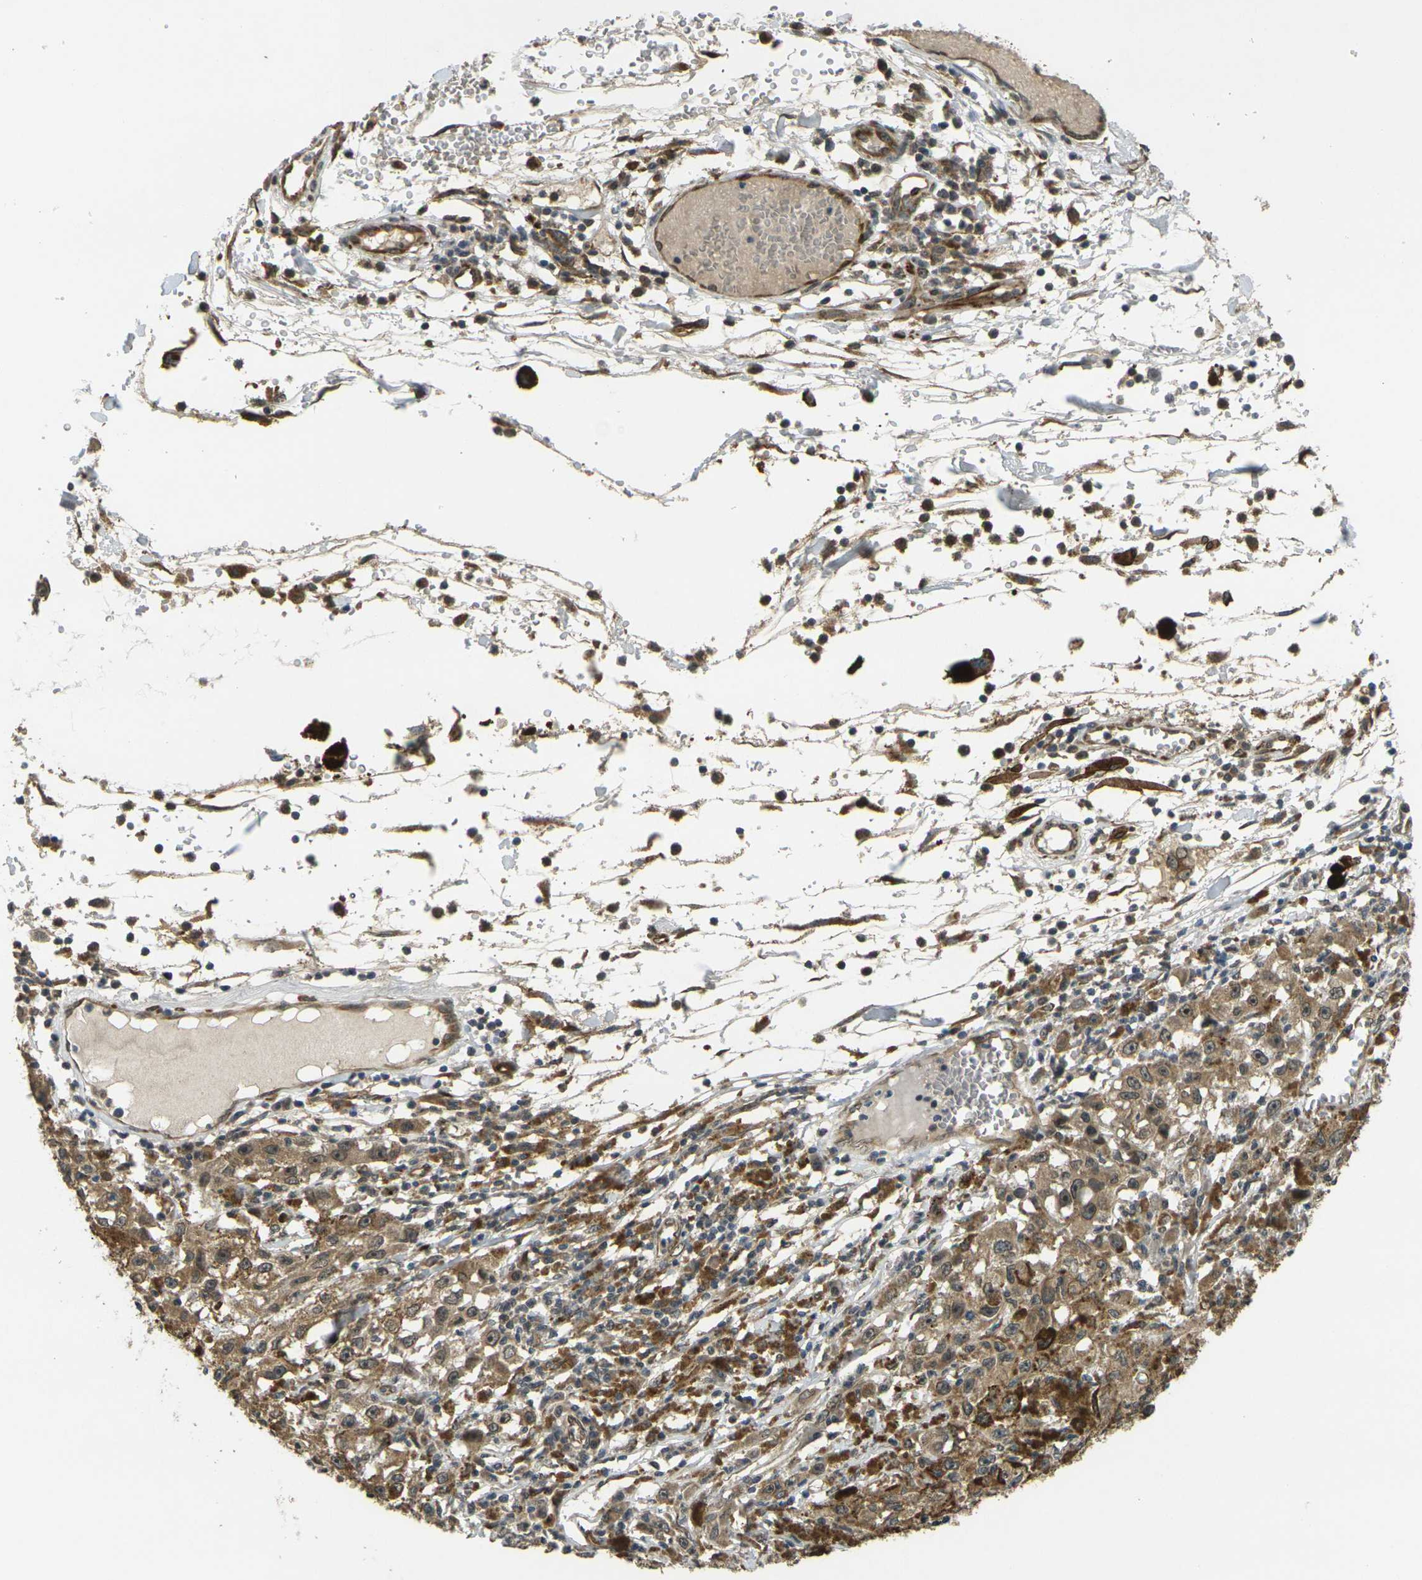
{"staining": {"intensity": "moderate", "quantity": ">75%", "location": "cytoplasmic/membranous"}, "tissue": "melanoma", "cell_type": "Tumor cells", "image_type": "cancer", "snomed": [{"axis": "morphology", "description": "Malignant melanoma in situ"}, {"axis": "morphology", "description": "Malignant melanoma, NOS"}, {"axis": "topography", "description": "Skin"}], "caption": "Immunohistochemistry (IHC) micrograph of neoplastic tissue: malignant melanoma stained using IHC reveals medium levels of moderate protein expression localized specifically in the cytoplasmic/membranous of tumor cells, appearing as a cytoplasmic/membranous brown color.", "gene": "FUT11", "patient": {"sex": "female", "age": 88}}